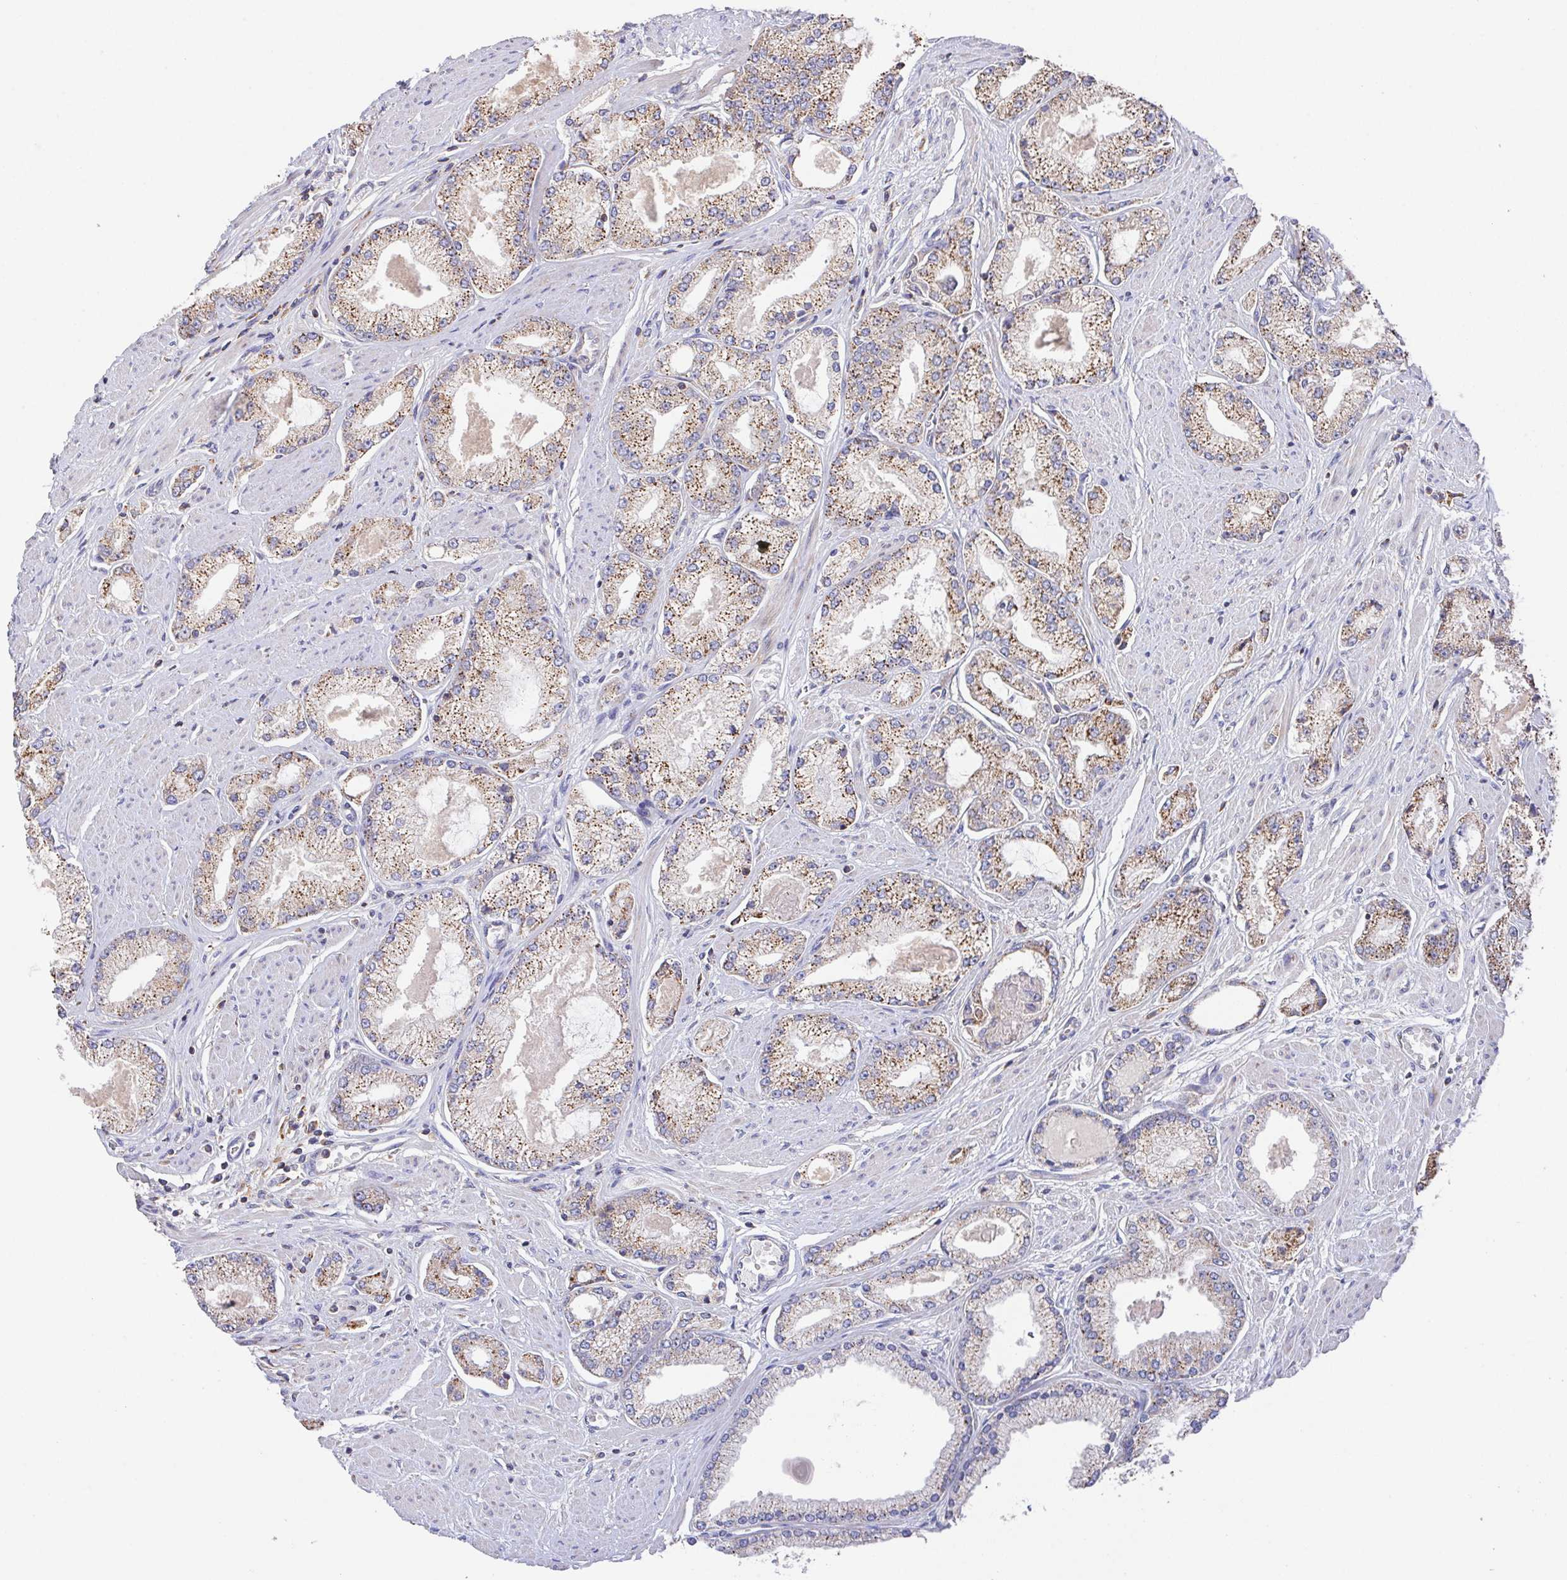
{"staining": {"intensity": "moderate", "quantity": ">75%", "location": "cytoplasmic/membranous"}, "tissue": "prostate cancer", "cell_type": "Tumor cells", "image_type": "cancer", "snomed": [{"axis": "morphology", "description": "Adenocarcinoma, High grade"}, {"axis": "topography", "description": "Prostate"}], "caption": "Tumor cells demonstrate medium levels of moderate cytoplasmic/membranous expression in about >75% of cells in prostate cancer (adenocarcinoma (high-grade)). The staining was performed using DAB to visualize the protein expression in brown, while the nuclei were stained in blue with hematoxylin (Magnification: 20x).", "gene": "FAM241A", "patient": {"sex": "male", "age": 68}}